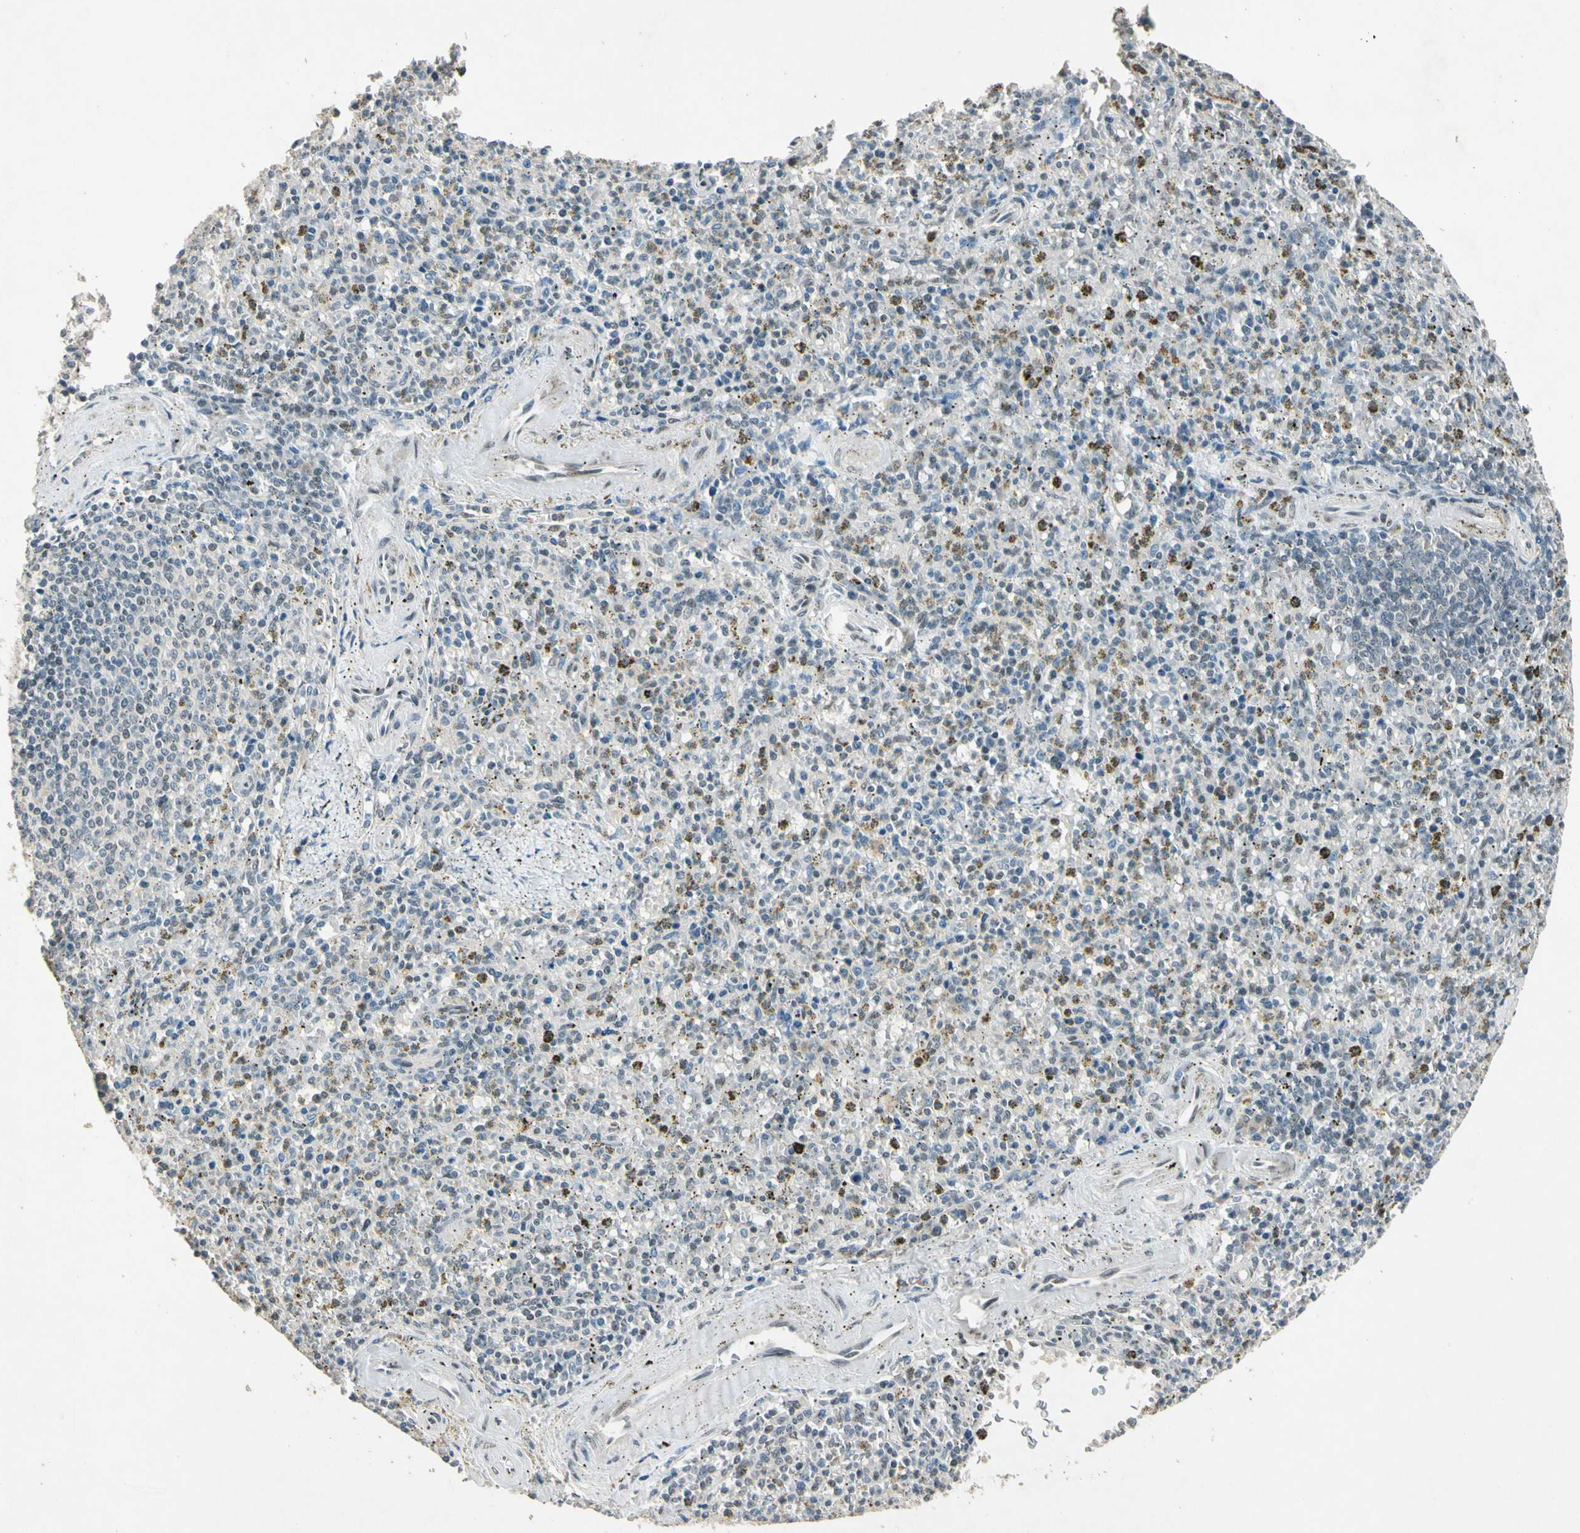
{"staining": {"intensity": "weak", "quantity": "25%-75%", "location": "nuclear"}, "tissue": "spleen", "cell_type": "Cells in red pulp", "image_type": "normal", "snomed": [{"axis": "morphology", "description": "Normal tissue, NOS"}, {"axis": "topography", "description": "Spleen"}], "caption": "Immunohistochemistry (IHC) staining of benign spleen, which exhibits low levels of weak nuclear expression in about 25%-75% of cells in red pulp indicating weak nuclear protein positivity. The staining was performed using DAB (3,3'-diaminobenzidine) (brown) for protein detection and nuclei were counterstained in hematoxylin (blue).", "gene": "ZBTB4", "patient": {"sex": "male", "age": 72}}